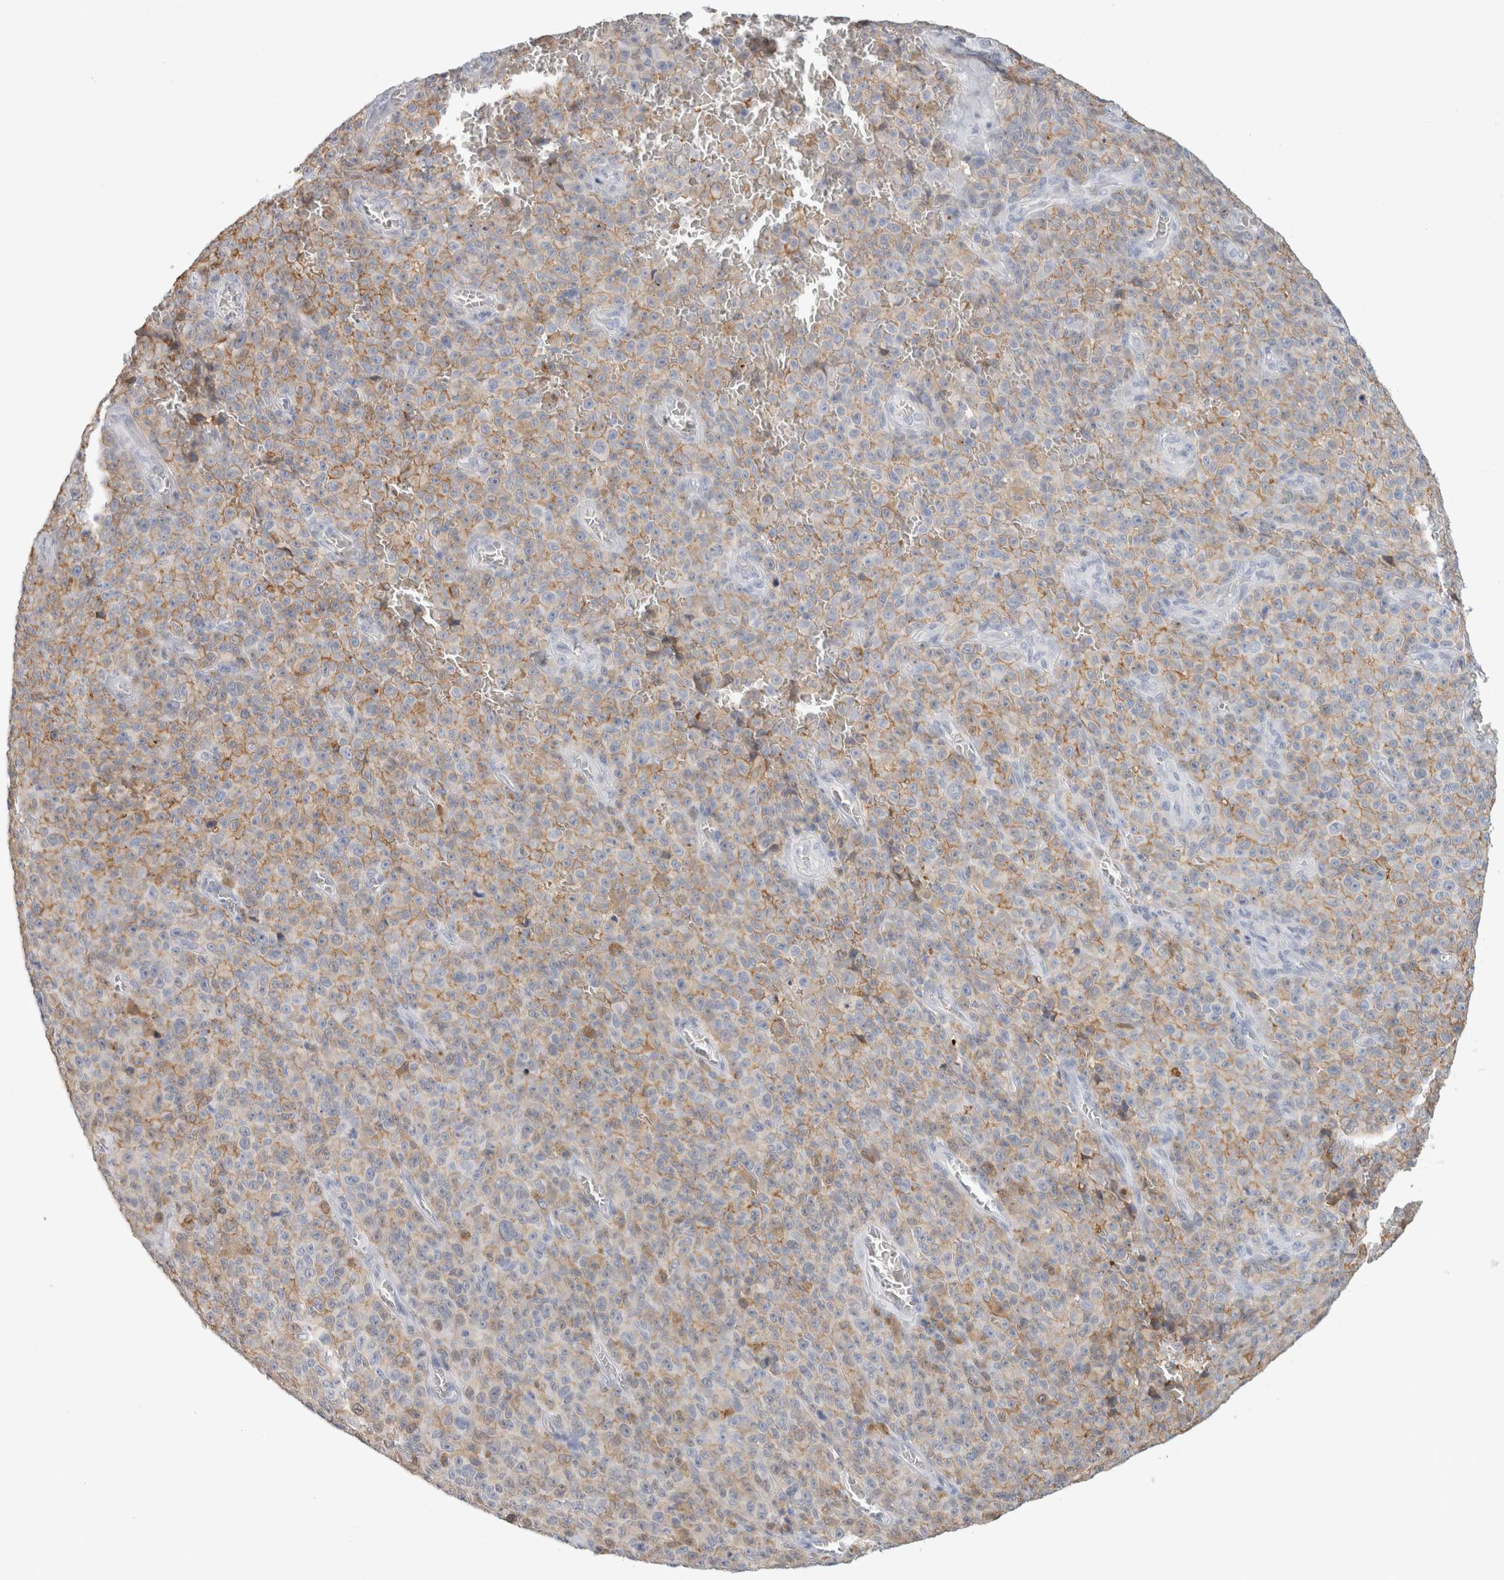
{"staining": {"intensity": "weak", "quantity": ">75%", "location": "cytoplasmic/membranous"}, "tissue": "melanoma", "cell_type": "Tumor cells", "image_type": "cancer", "snomed": [{"axis": "morphology", "description": "Malignant melanoma, NOS"}, {"axis": "topography", "description": "Skin"}], "caption": "DAB immunohistochemical staining of human melanoma displays weak cytoplasmic/membranous protein staining in about >75% of tumor cells.", "gene": "P2RY2", "patient": {"sex": "female", "age": 82}}